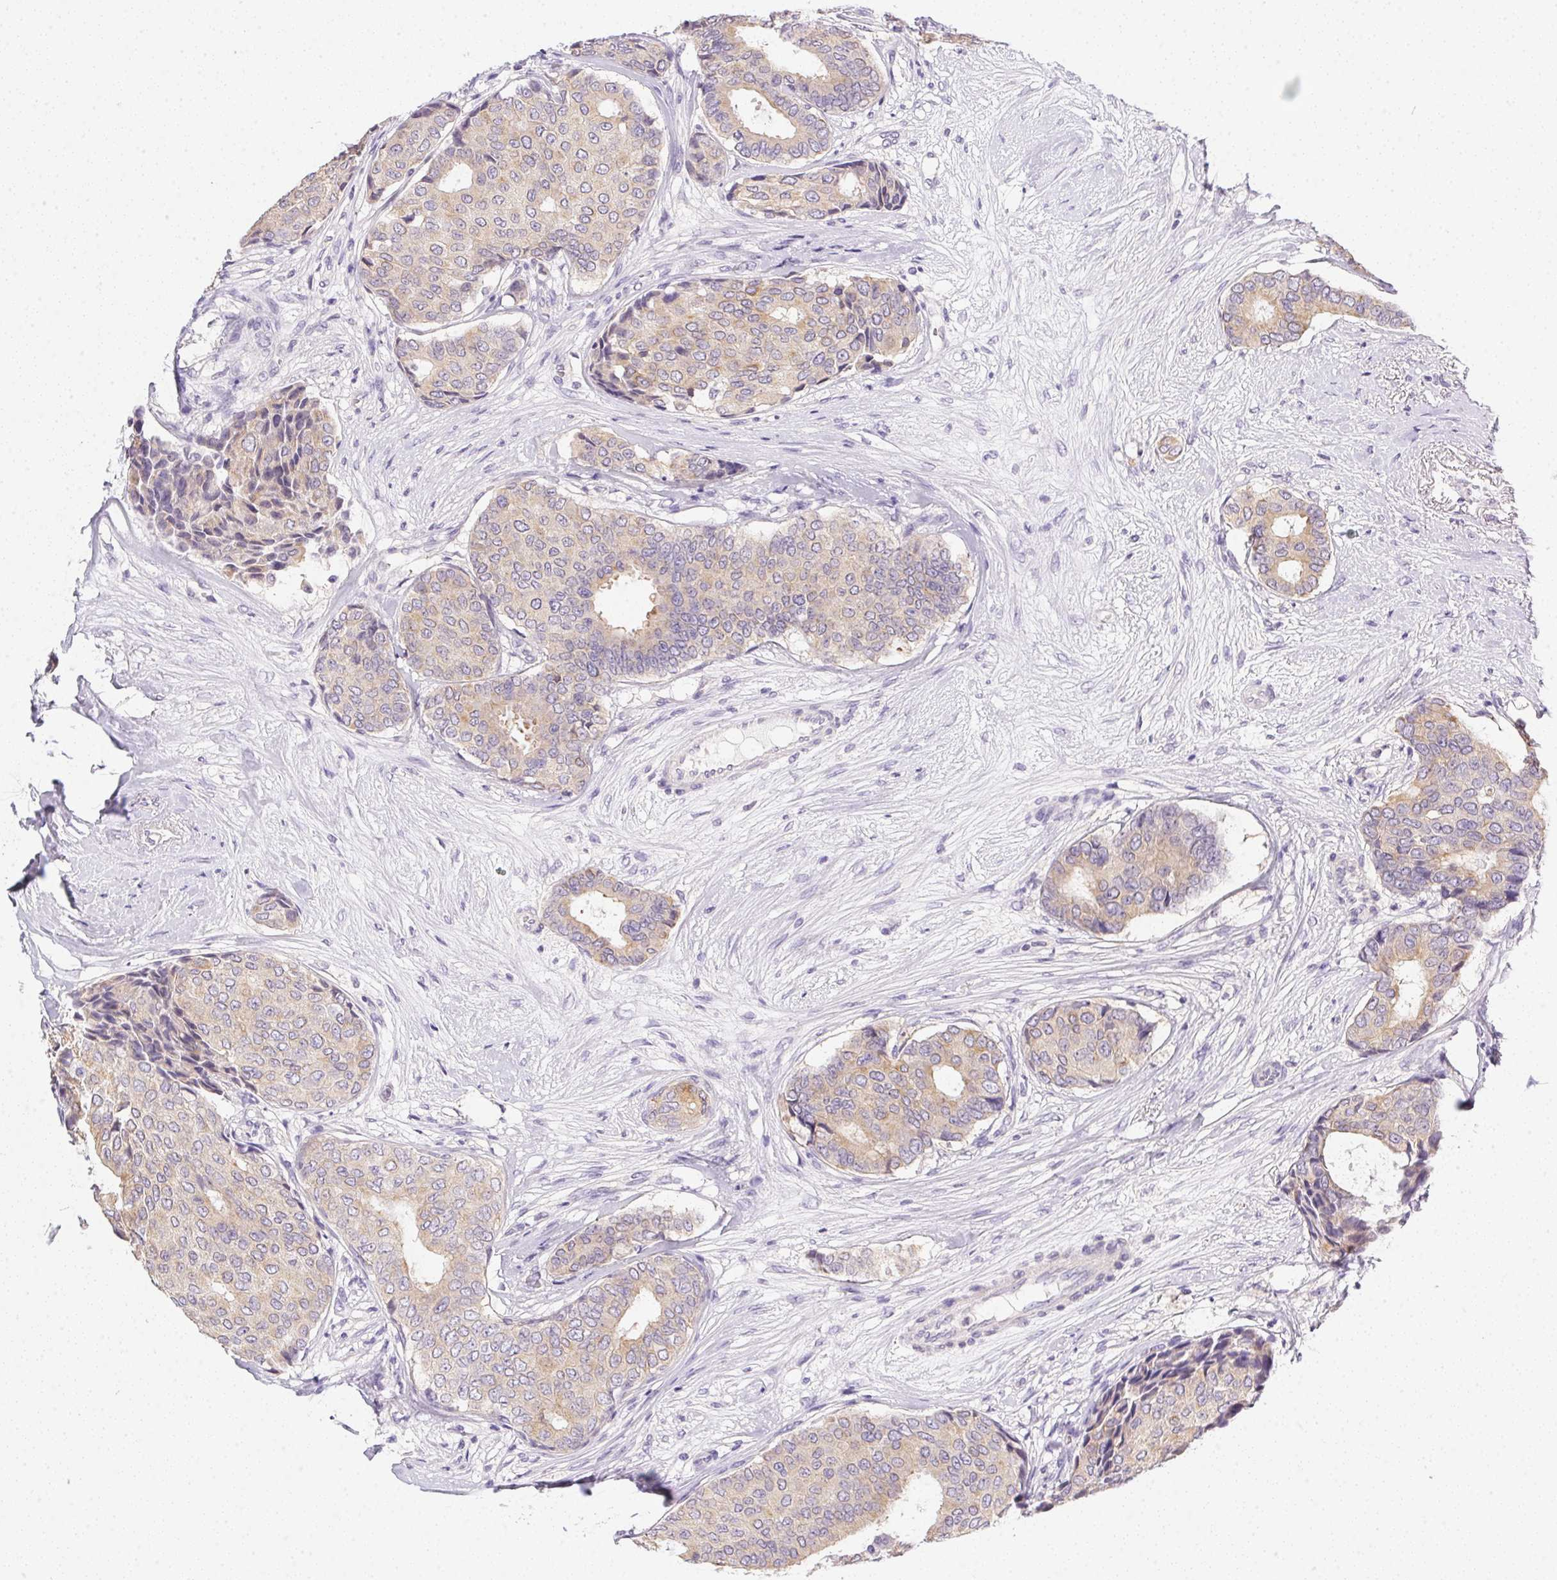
{"staining": {"intensity": "weak", "quantity": "25%-75%", "location": "cytoplasmic/membranous"}, "tissue": "breast cancer", "cell_type": "Tumor cells", "image_type": "cancer", "snomed": [{"axis": "morphology", "description": "Duct carcinoma"}, {"axis": "topography", "description": "Breast"}], "caption": "DAB (3,3'-diaminobenzidine) immunohistochemical staining of breast intraductal carcinoma demonstrates weak cytoplasmic/membranous protein positivity in about 25%-75% of tumor cells.", "gene": "SLC17A7", "patient": {"sex": "female", "age": 75}}